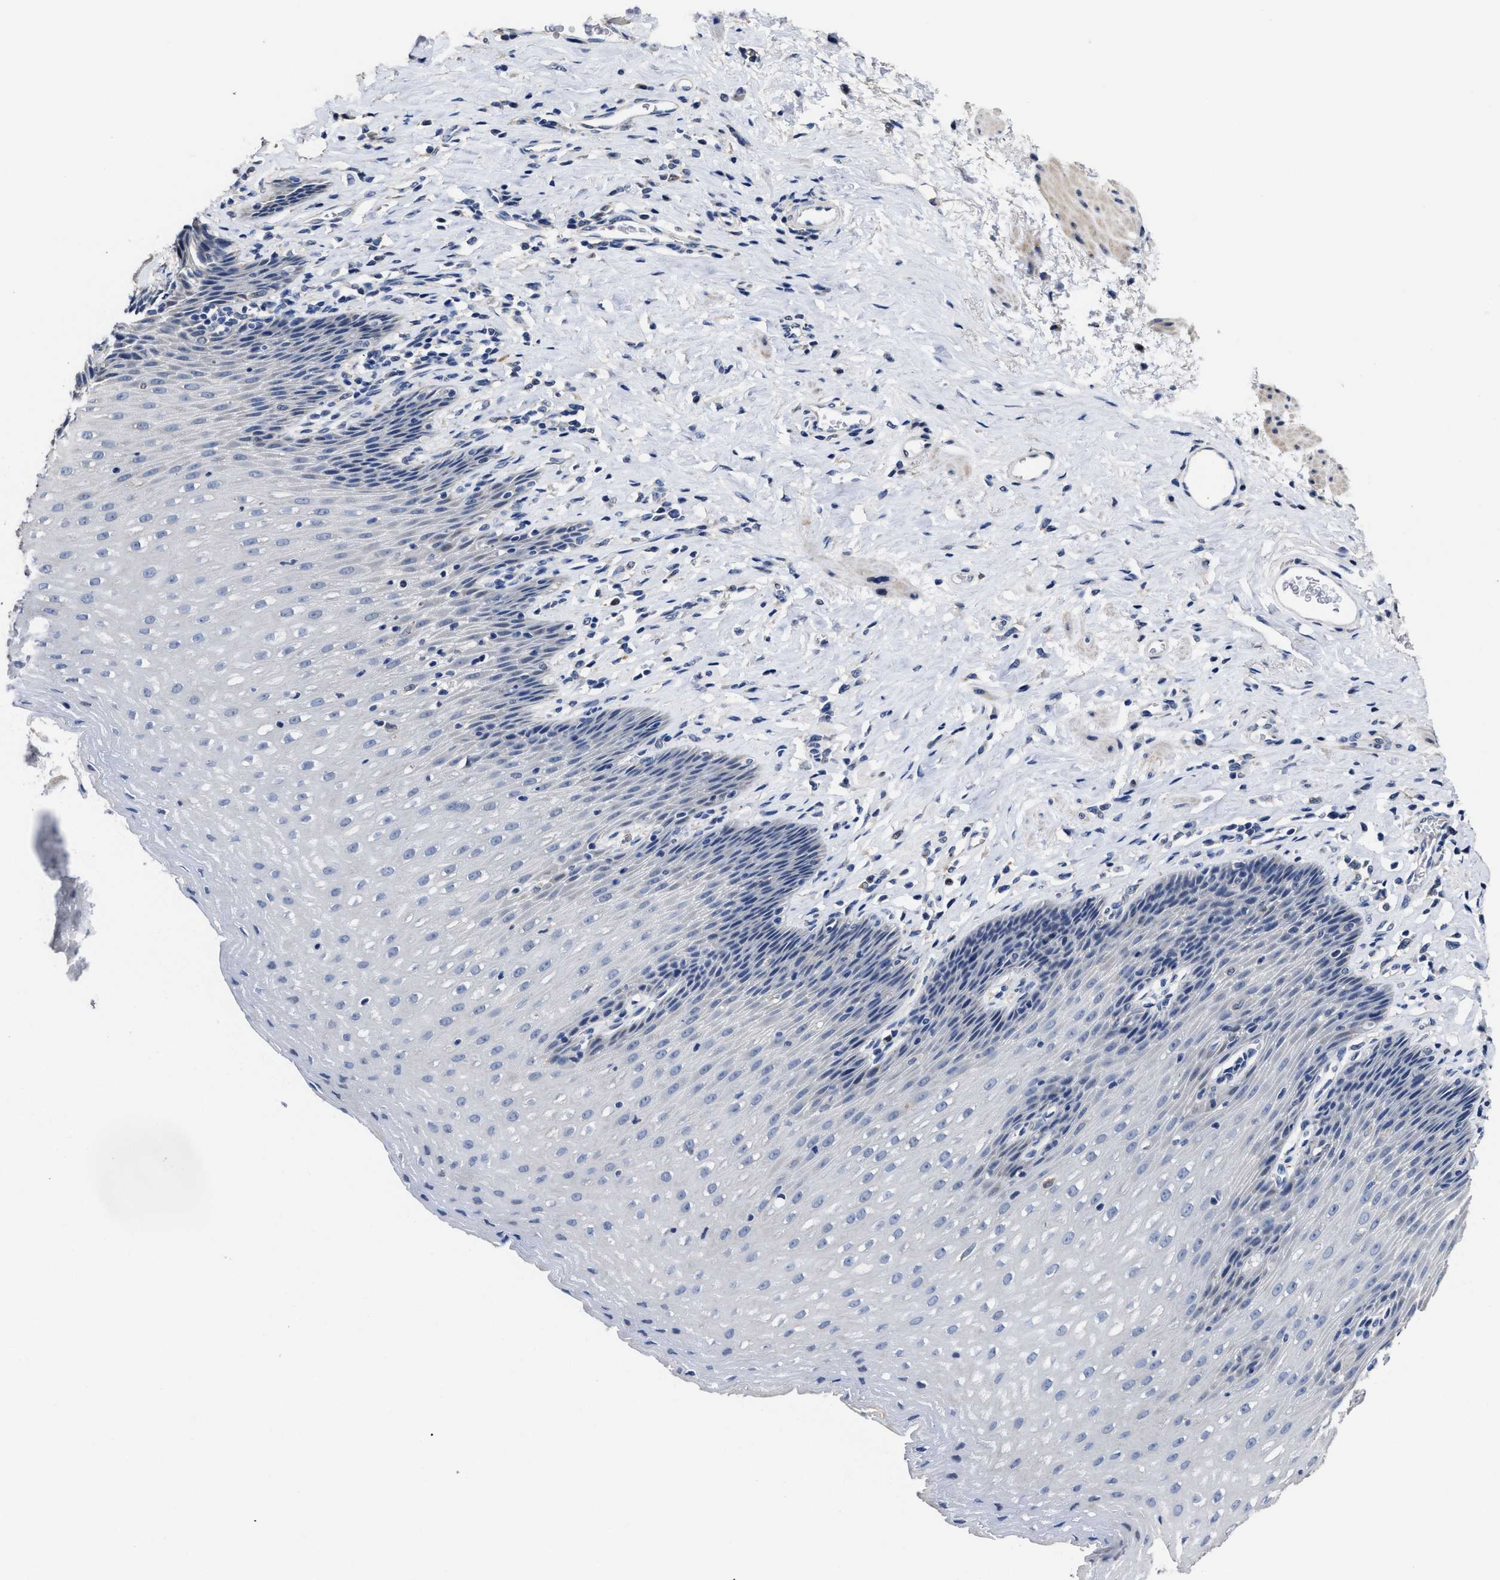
{"staining": {"intensity": "negative", "quantity": "none", "location": "none"}, "tissue": "esophagus", "cell_type": "Squamous epithelial cells", "image_type": "normal", "snomed": [{"axis": "morphology", "description": "Normal tissue, NOS"}, {"axis": "topography", "description": "Esophagus"}], "caption": "Protein analysis of unremarkable esophagus demonstrates no significant staining in squamous epithelial cells. (DAB IHC with hematoxylin counter stain).", "gene": "ZFAT", "patient": {"sex": "female", "age": 61}}